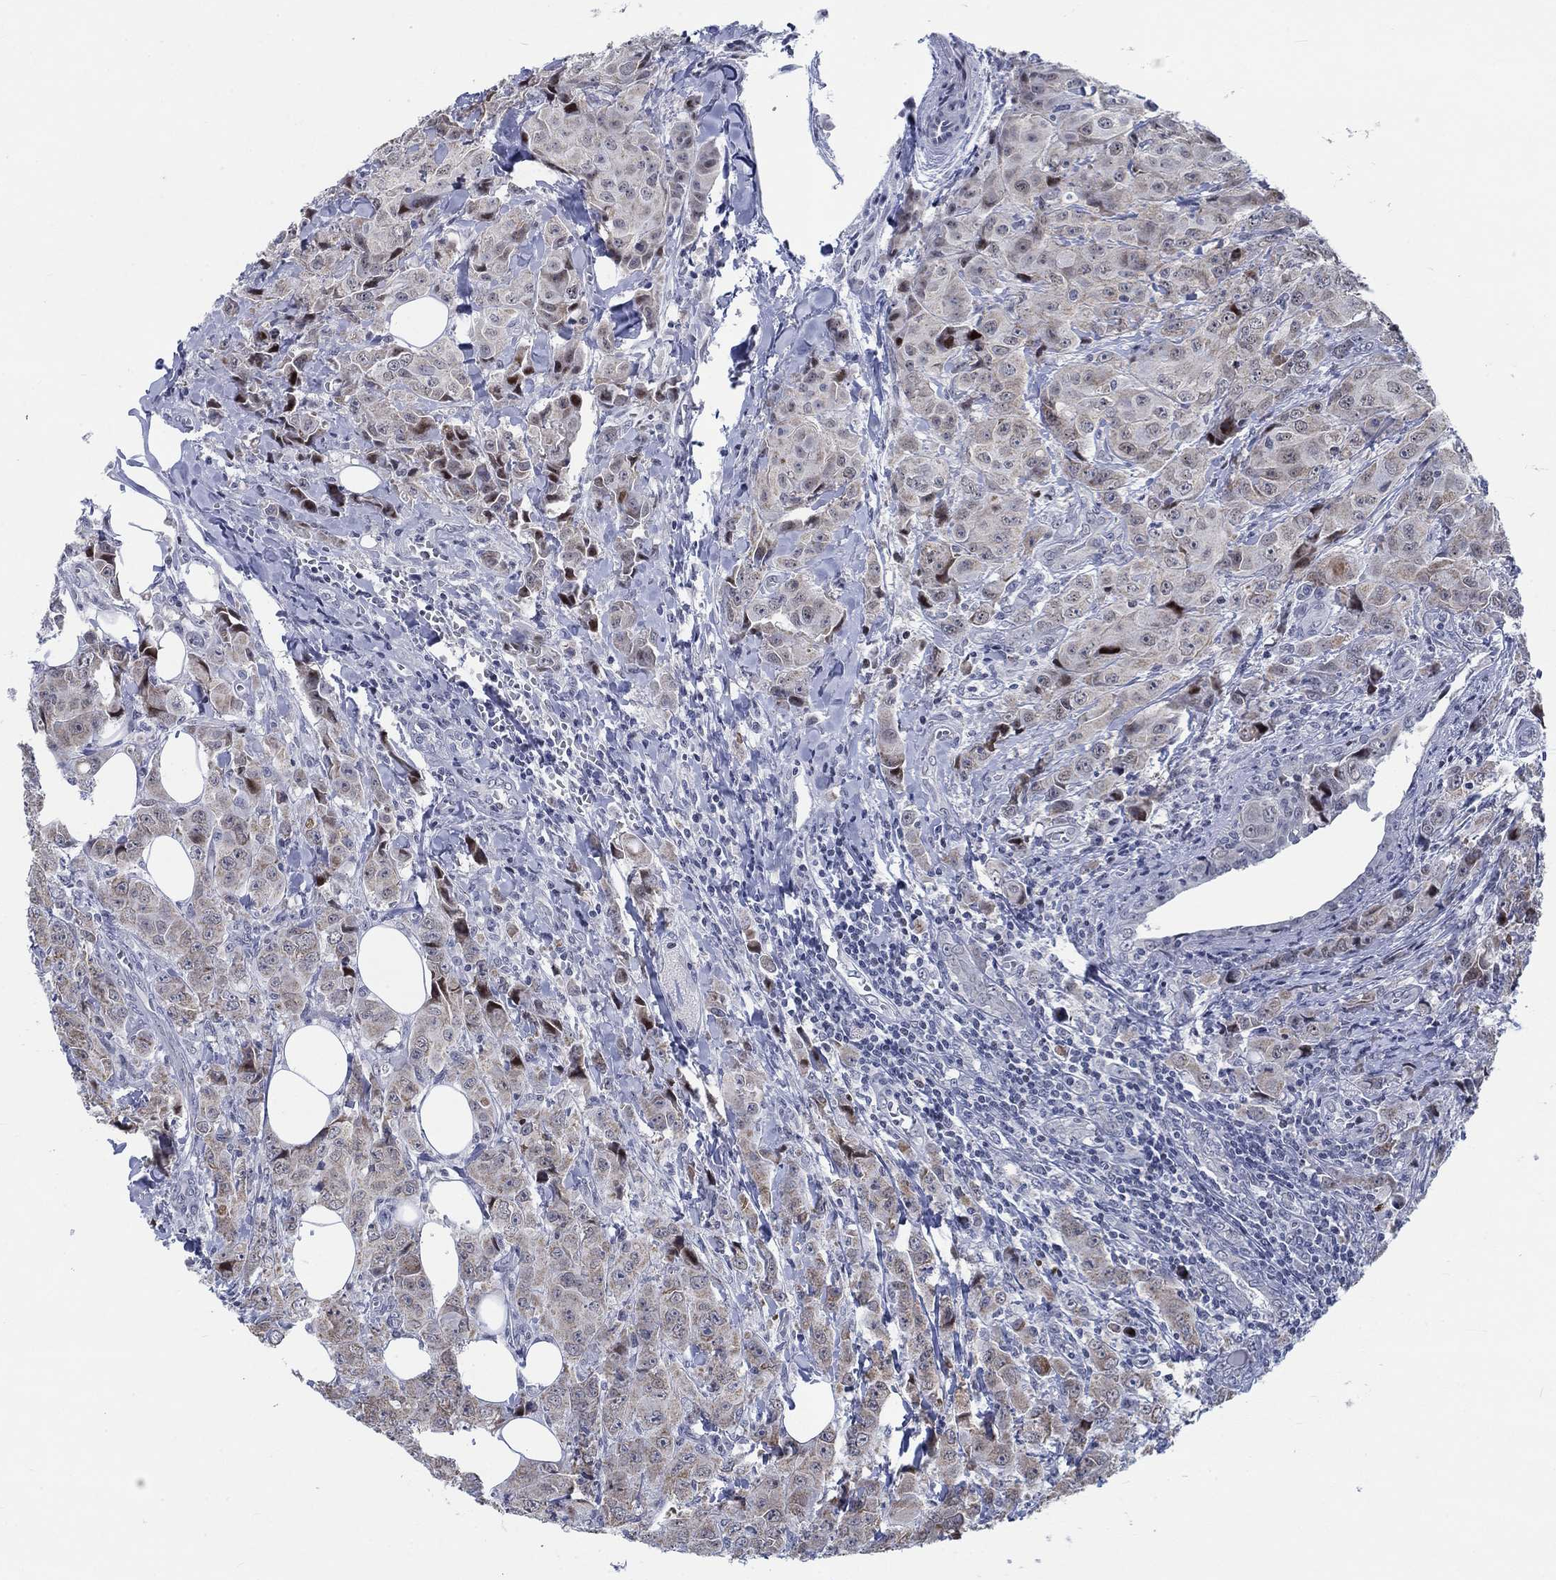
{"staining": {"intensity": "weak", "quantity": "25%-75%", "location": "cytoplasmic/membranous"}, "tissue": "breast cancer", "cell_type": "Tumor cells", "image_type": "cancer", "snomed": [{"axis": "morphology", "description": "Duct carcinoma"}, {"axis": "topography", "description": "Breast"}], "caption": "This image demonstrates immunohistochemistry (IHC) staining of breast intraductal carcinoma, with low weak cytoplasmic/membranous staining in approximately 25%-75% of tumor cells.", "gene": "NEU3", "patient": {"sex": "female", "age": 43}}